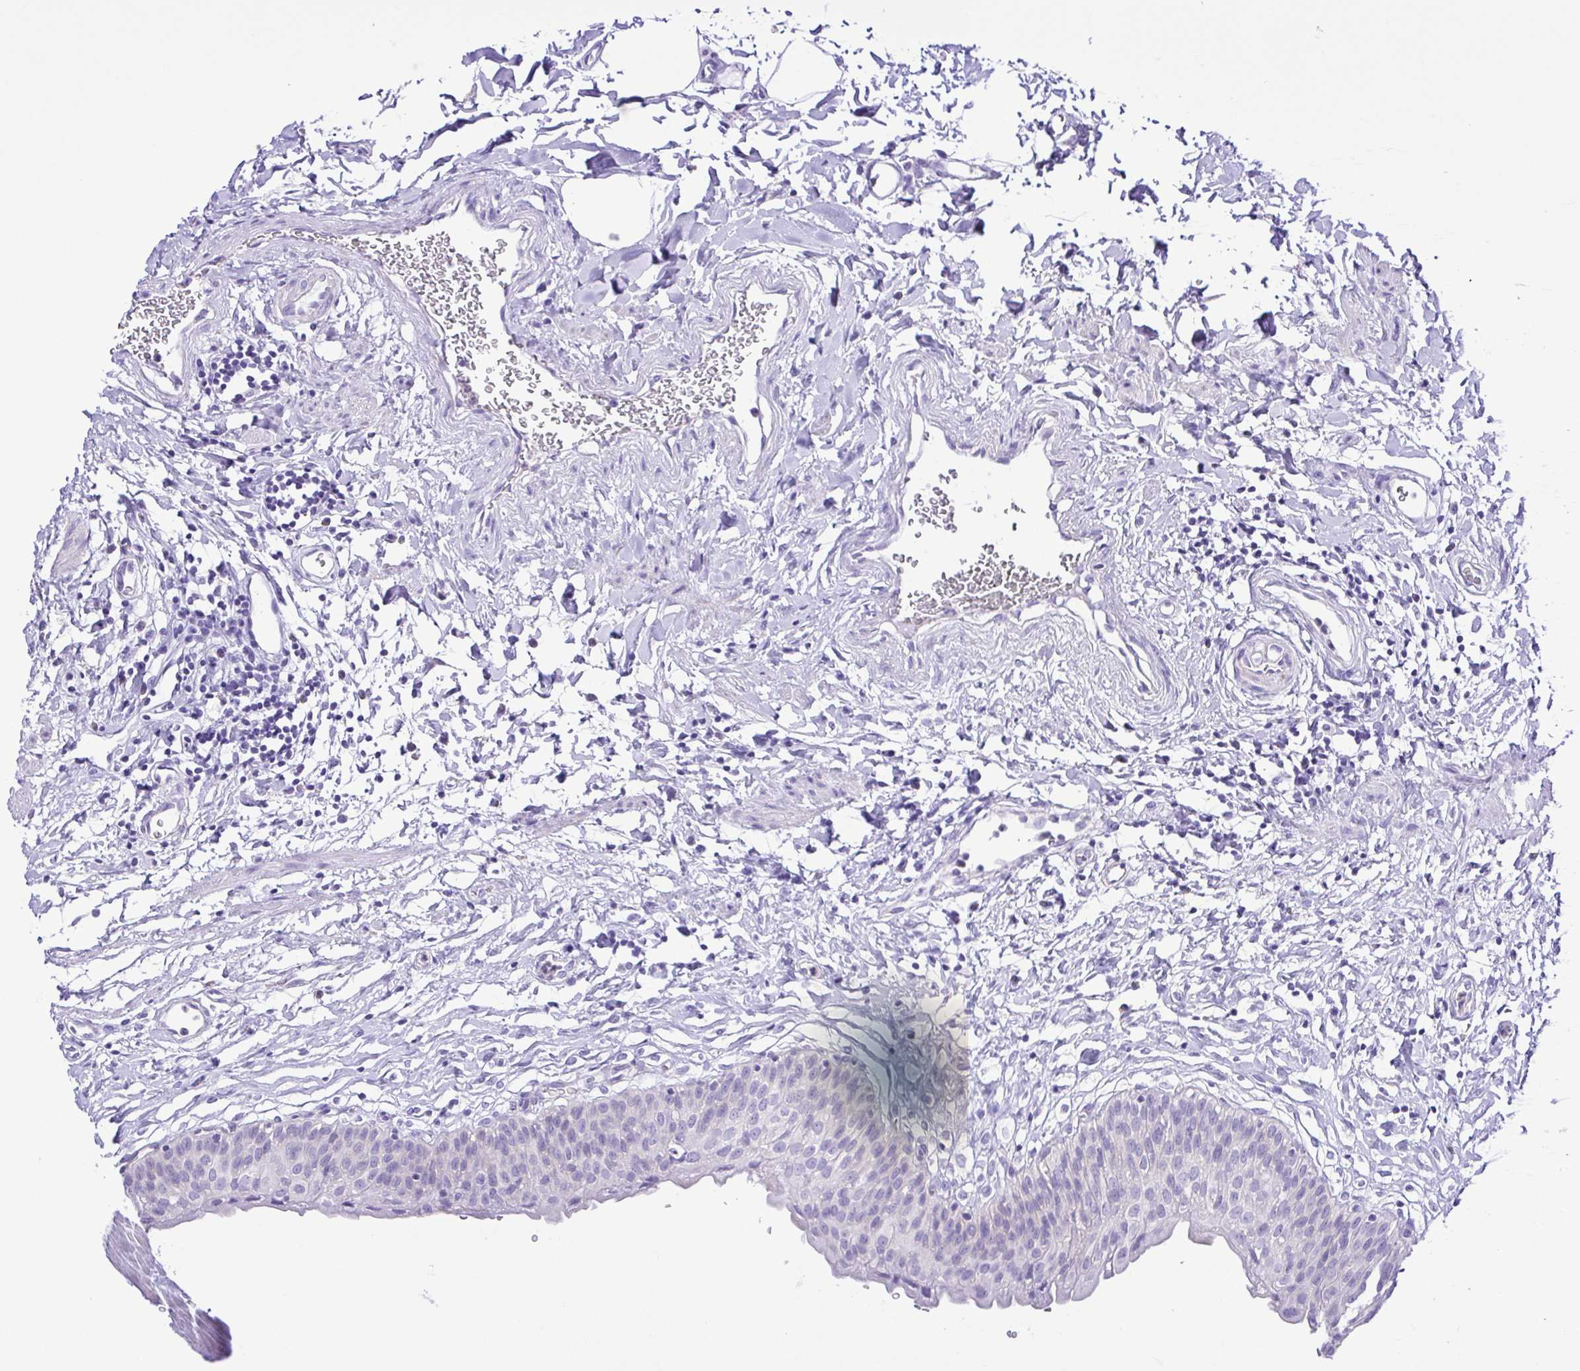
{"staining": {"intensity": "weak", "quantity": "<25%", "location": "cytoplasmic/membranous"}, "tissue": "urinary bladder", "cell_type": "Urothelial cells", "image_type": "normal", "snomed": [{"axis": "morphology", "description": "Normal tissue, NOS"}, {"axis": "topography", "description": "Urinary bladder"}], "caption": "An image of human urinary bladder is negative for staining in urothelial cells. Nuclei are stained in blue.", "gene": "SYT1", "patient": {"sex": "male", "age": 55}}